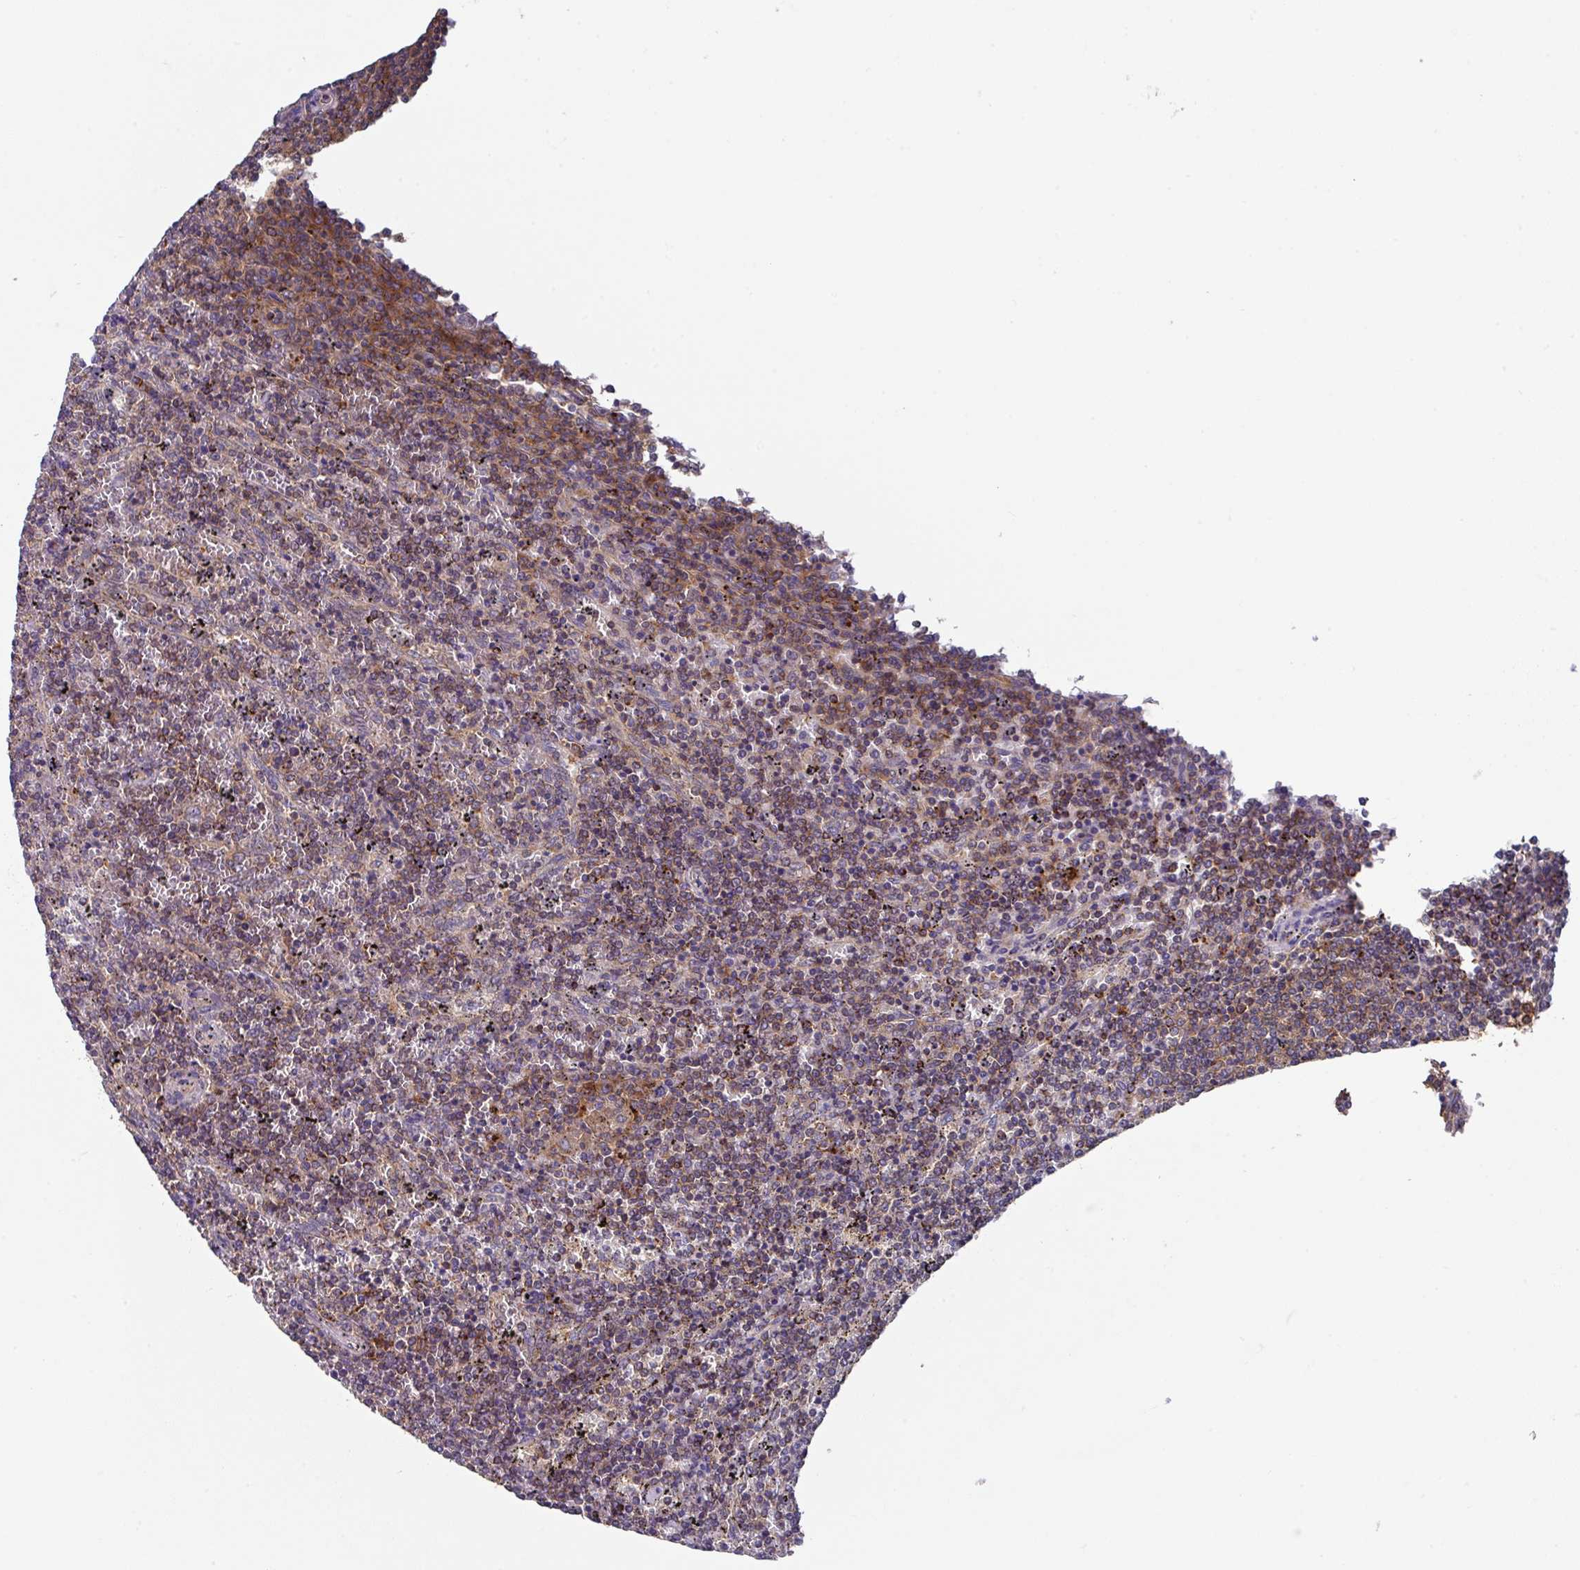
{"staining": {"intensity": "weak", "quantity": ">75%", "location": "cytoplasmic/membranous"}, "tissue": "lymphoma", "cell_type": "Tumor cells", "image_type": "cancer", "snomed": [{"axis": "morphology", "description": "Malignant lymphoma, non-Hodgkin's type, Low grade"}, {"axis": "topography", "description": "Spleen"}], "caption": "Immunohistochemical staining of lymphoma shows low levels of weak cytoplasmic/membranous expression in about >75% of tumor cells.", "gene": "EIF4B", "patient": {"sex": "female", "age": 50}}